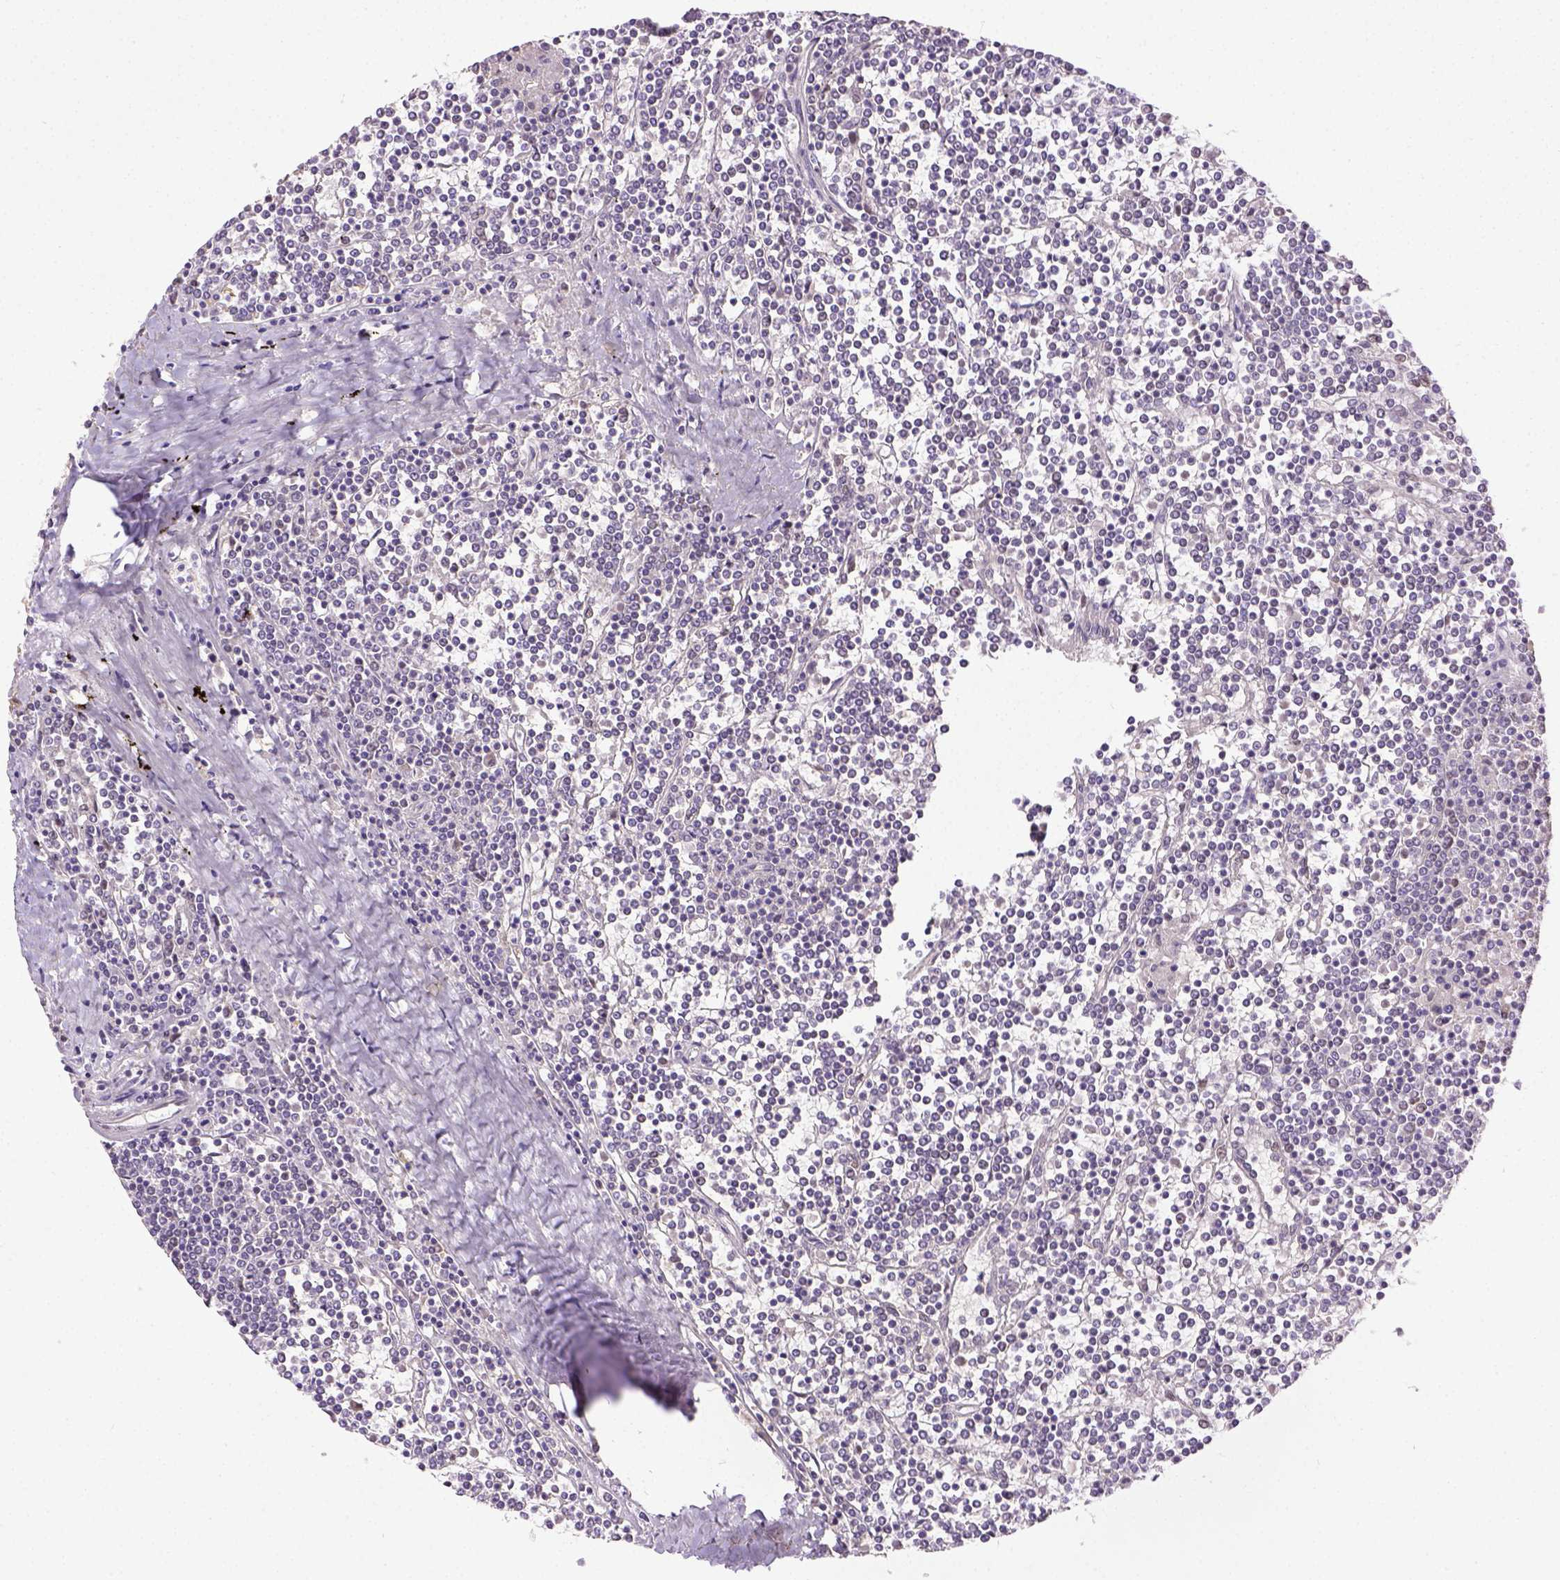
{"staining": {"intensity": "negative", "quantity": "none", "location": "none"}, "tissue": "lymphoma", "cell_type": "Tumor cells", "image_type": "cancer", "snomed": [{"axis": "morphology", "description": "Malignant lymphoma, non-Hodgkin's type, Low grade"}, {"axis": "topography", "description": "Spleen"}], "caption": "An immunohistochemistry histopathology image of low-grade malignant lymphoma, non-Hodgkin's type is shown. There is no staining in tumor cells of low-grade malignant lymphoma, non-Hodgkin's type. Brightfield microscopy of immunohistochemistry stained with DAB (3,3'-diaminobenzidine) (brown) and hematoxylin (blue), captured at high magnification.", "gene": "ERCC1", "patient": {"sex": "female", "age": 19}}